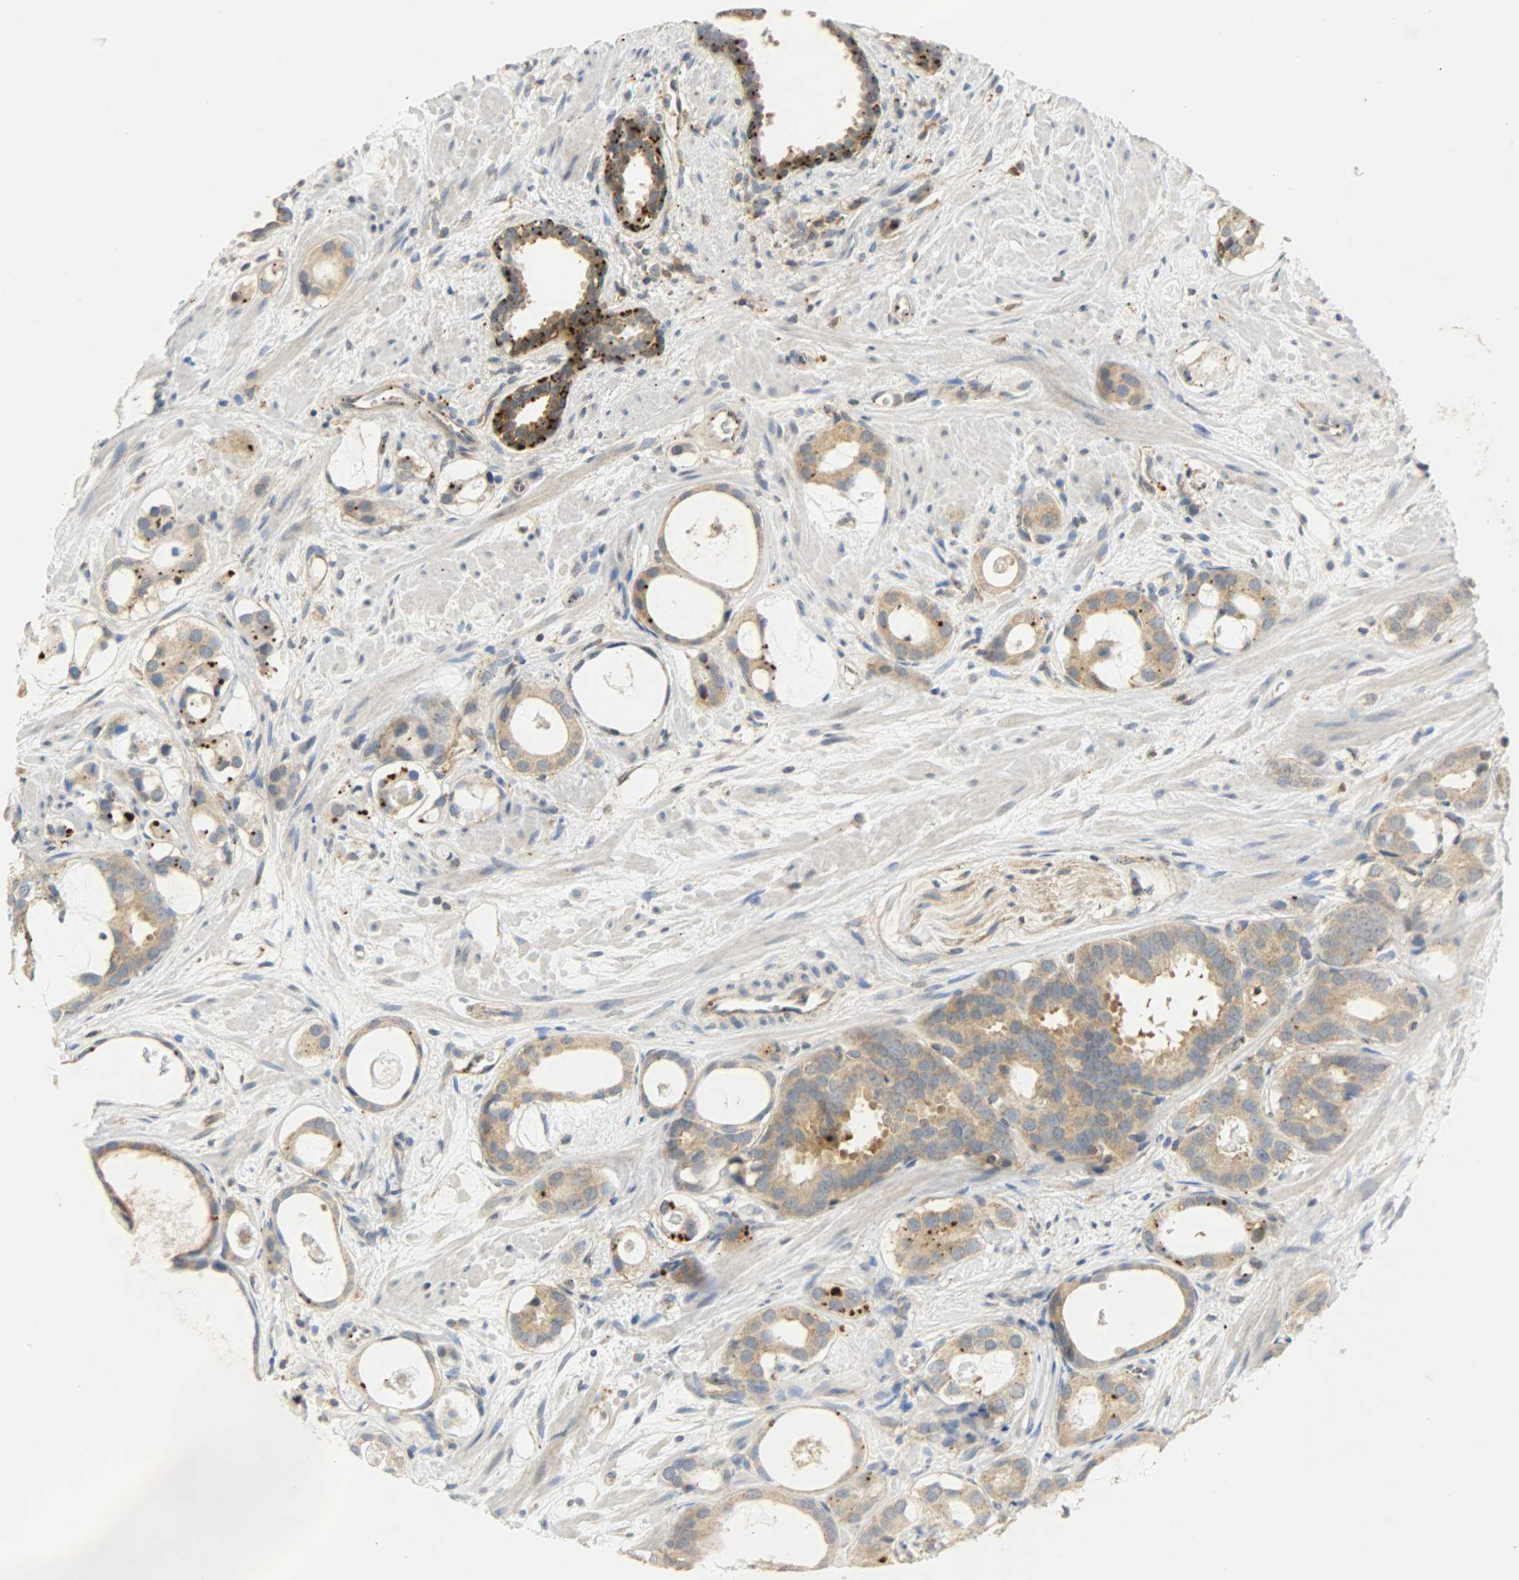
{"staining": {"intensity": "moderate", "quantity": "25%-75%", "location": "cytoplasmic/membranous"}, "tissue": "prostate cancer", "cell_type": "Tumor cells", "image_type": "cancer", "snomed": [{"axis": "morphology", "description": "Adenocarcinoma, Low grade"}, {"axis": "topography", "description": "Prostate"}], "caption": "A high-resolution micrograph shows immunohistochemistry staining of prostate cancer, which exhibits moderate cytoplasmic/membranous positivity in about 25%-75% of tumor cells.", "gene": "GIT2", "patient": {"sex": "male", "age": 57}}